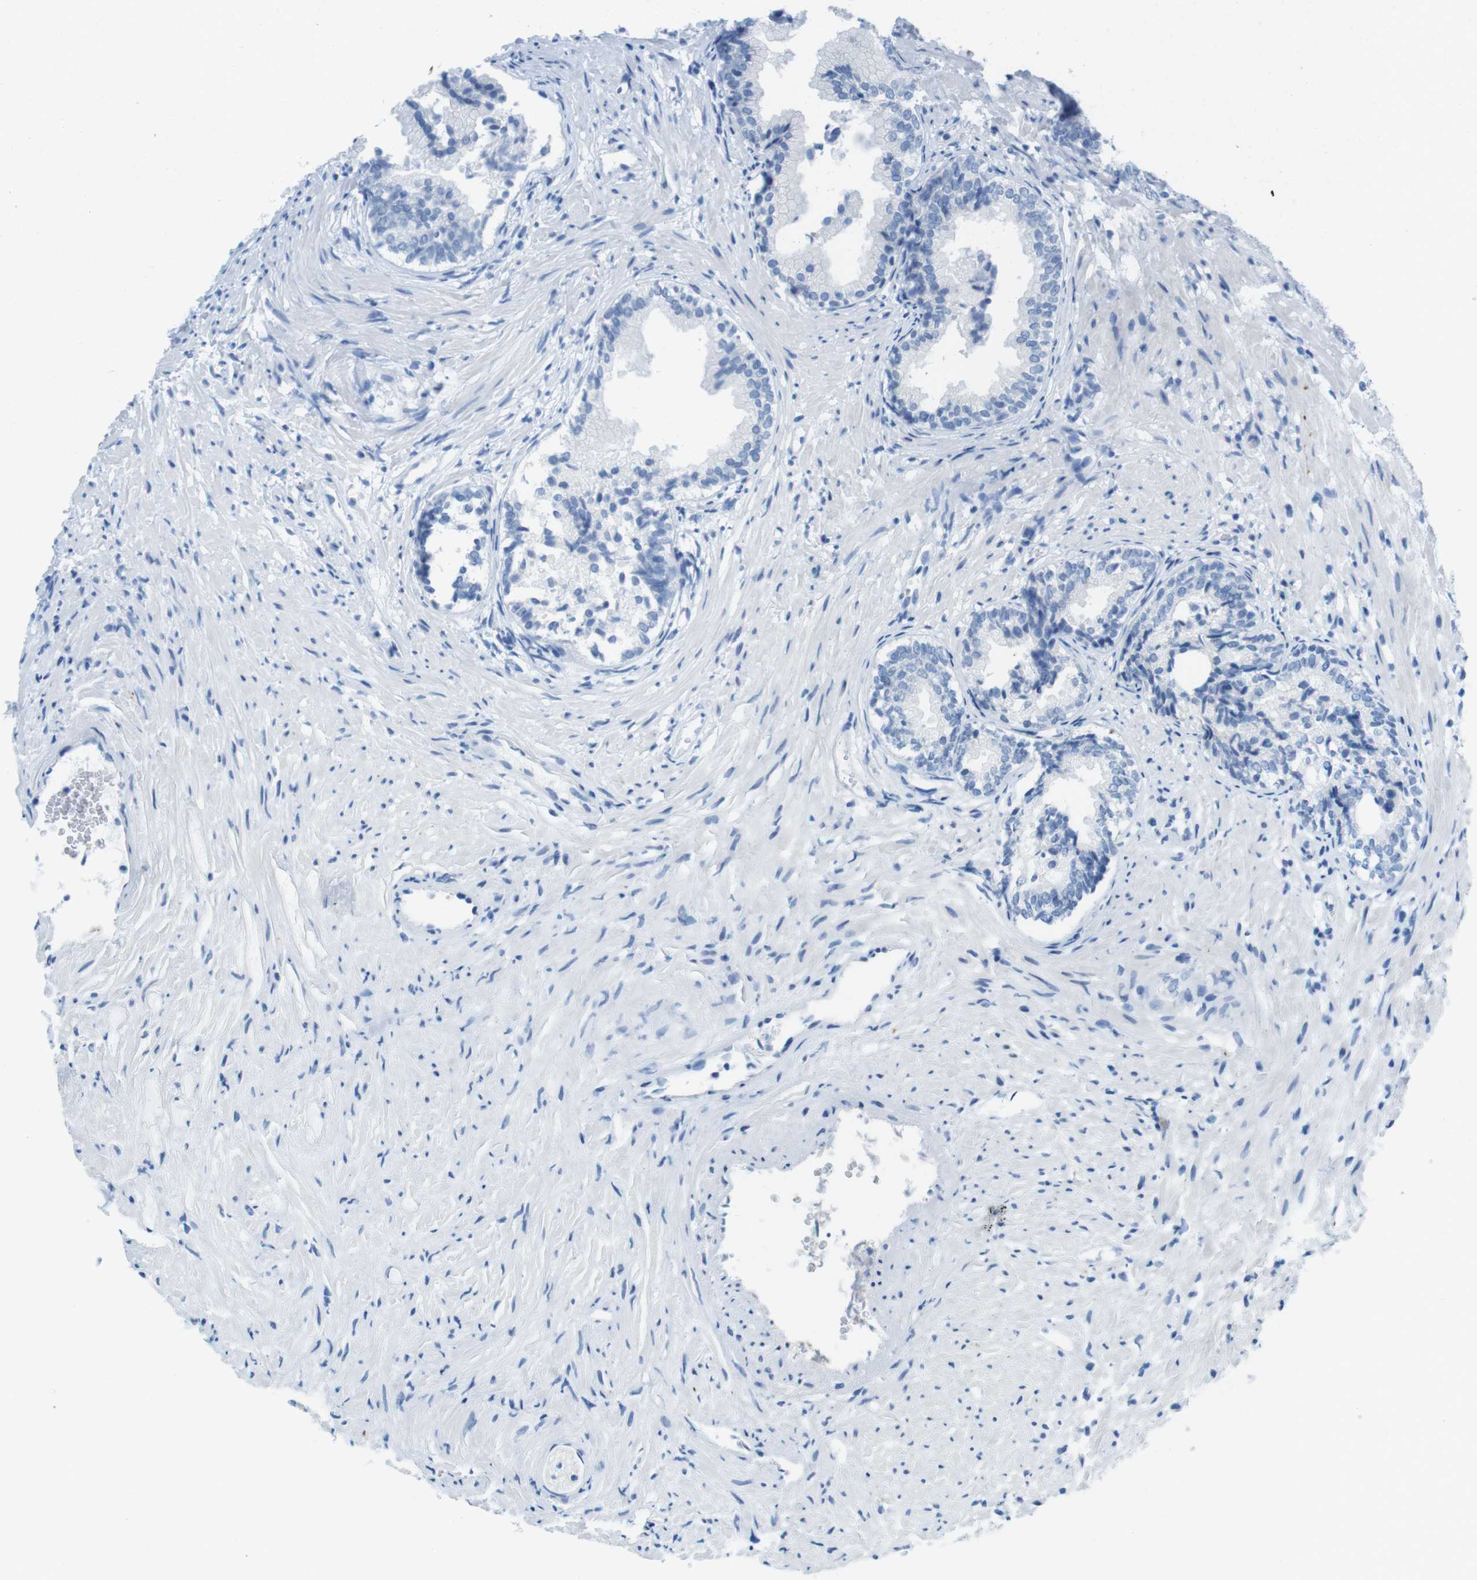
{"staining": {"intensity": "negative", "quantity": "none", "location": "none"}, "tissue": "prostate", "cell_type": "Glandular cells", "image_type": "normal", "snomed": [{"axis": "morphology", "description": "Normal tissue, NOS"}, {"axis": "topography", "description": "Prostate"}], "caption": "Glandular cells show no significant protein staining in normal prostate. (IHC, brightfield microscopy, high magnification).", "gene": "GAP43", "patient": {"sex": "male", "age": 76}}